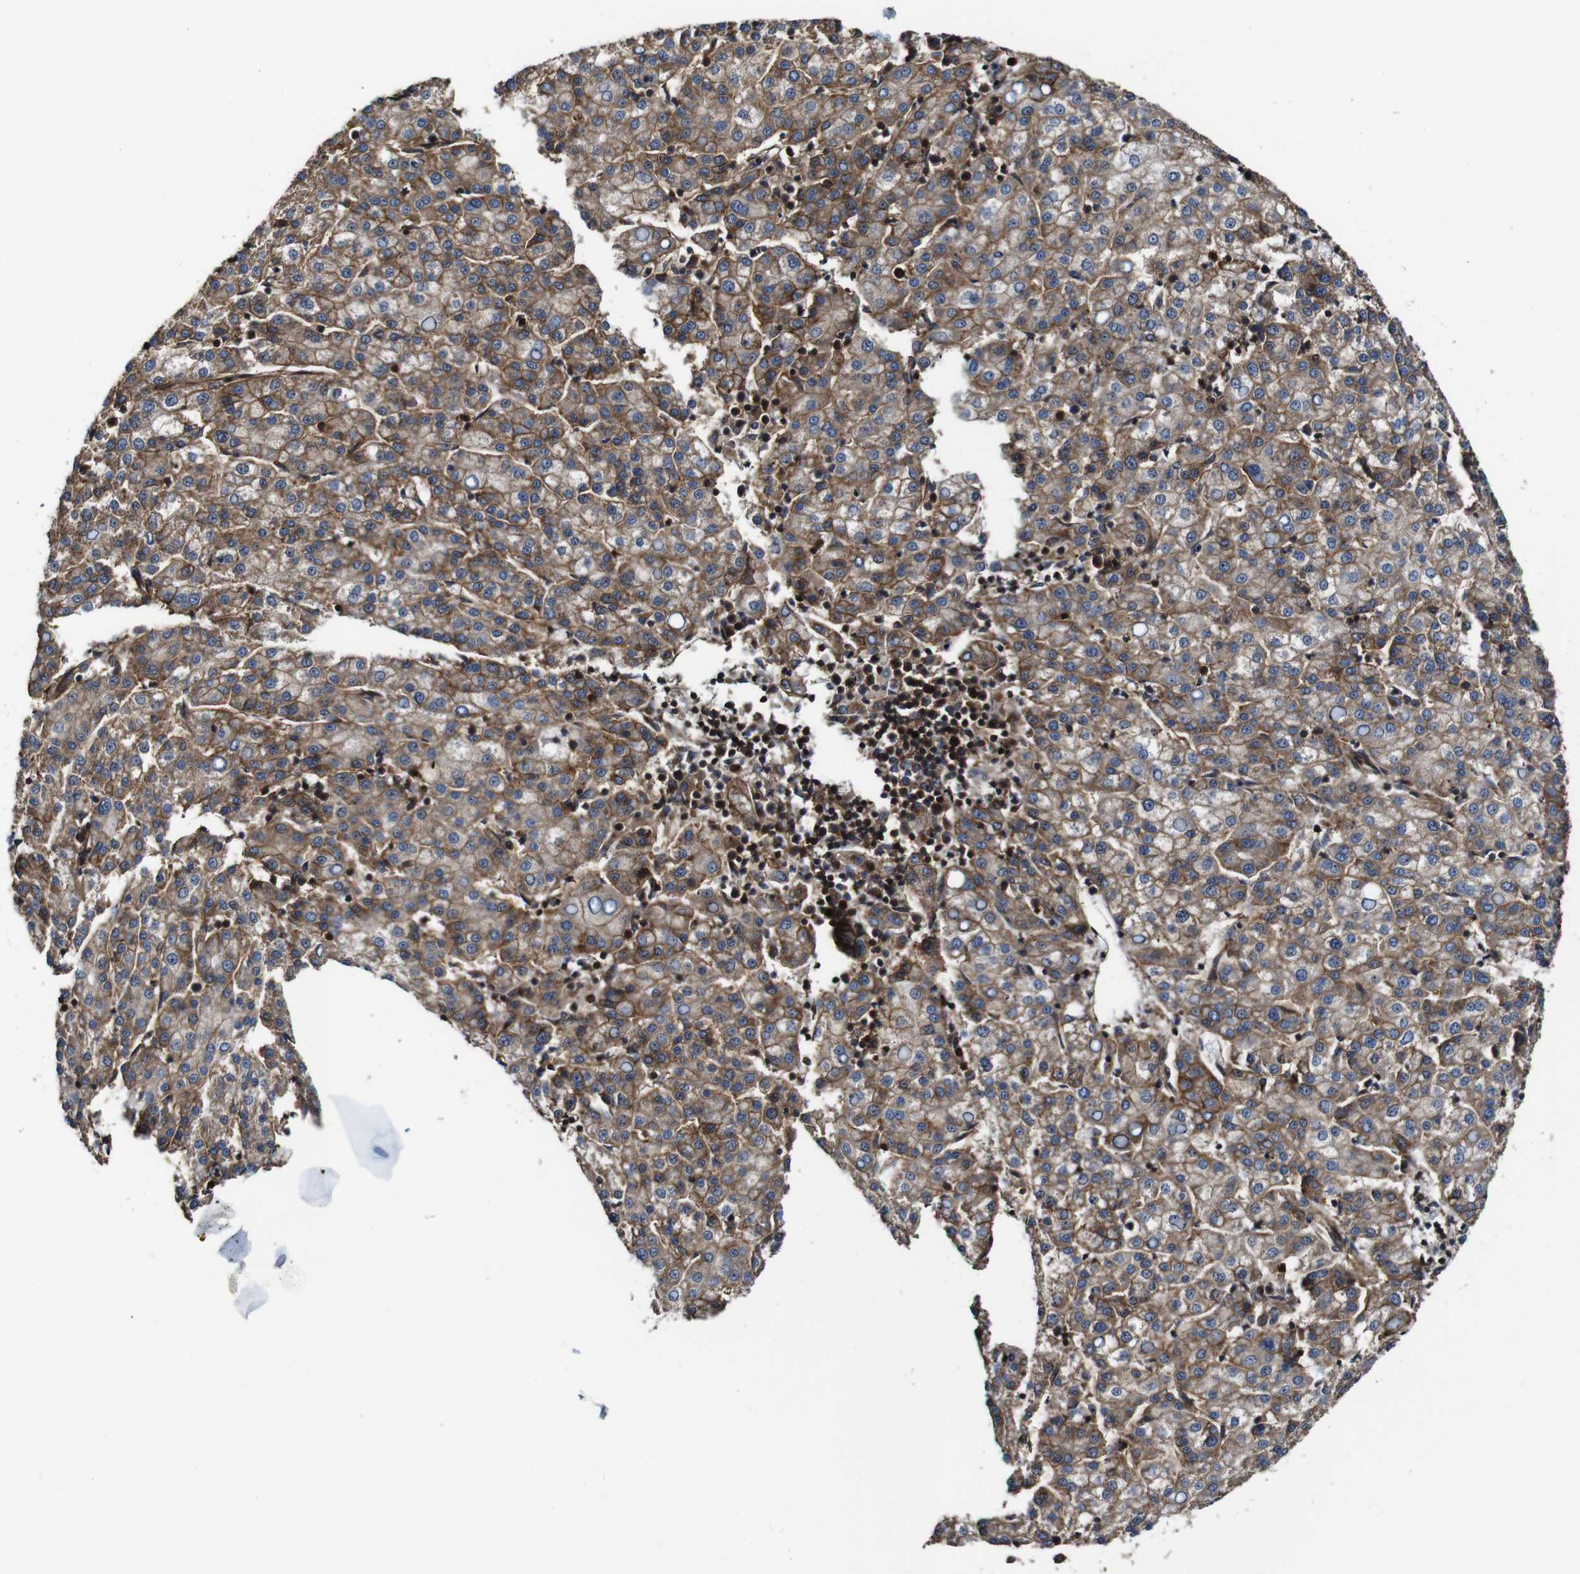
{"staining": {"intensity": "moderate", "quantity": ">75%", "location": "cytoplasmic/membranous"}, "tissue": "liver cancer", "cell_type": "Tumor cells", "image_type": "cancer", "snomed": [{"axis": "morphology", "description": "Carcinoma, Hepatocellular, NOS"}, {"axis": "topography", "description": "Liver"}], "caption": "Liver cancer stained with IHC shows moderate cytoplasmic/membranous expression in approximately >75% of tumor cells.", "gene": "TNIK", "patient": {"sex": "female", "age": 58}}